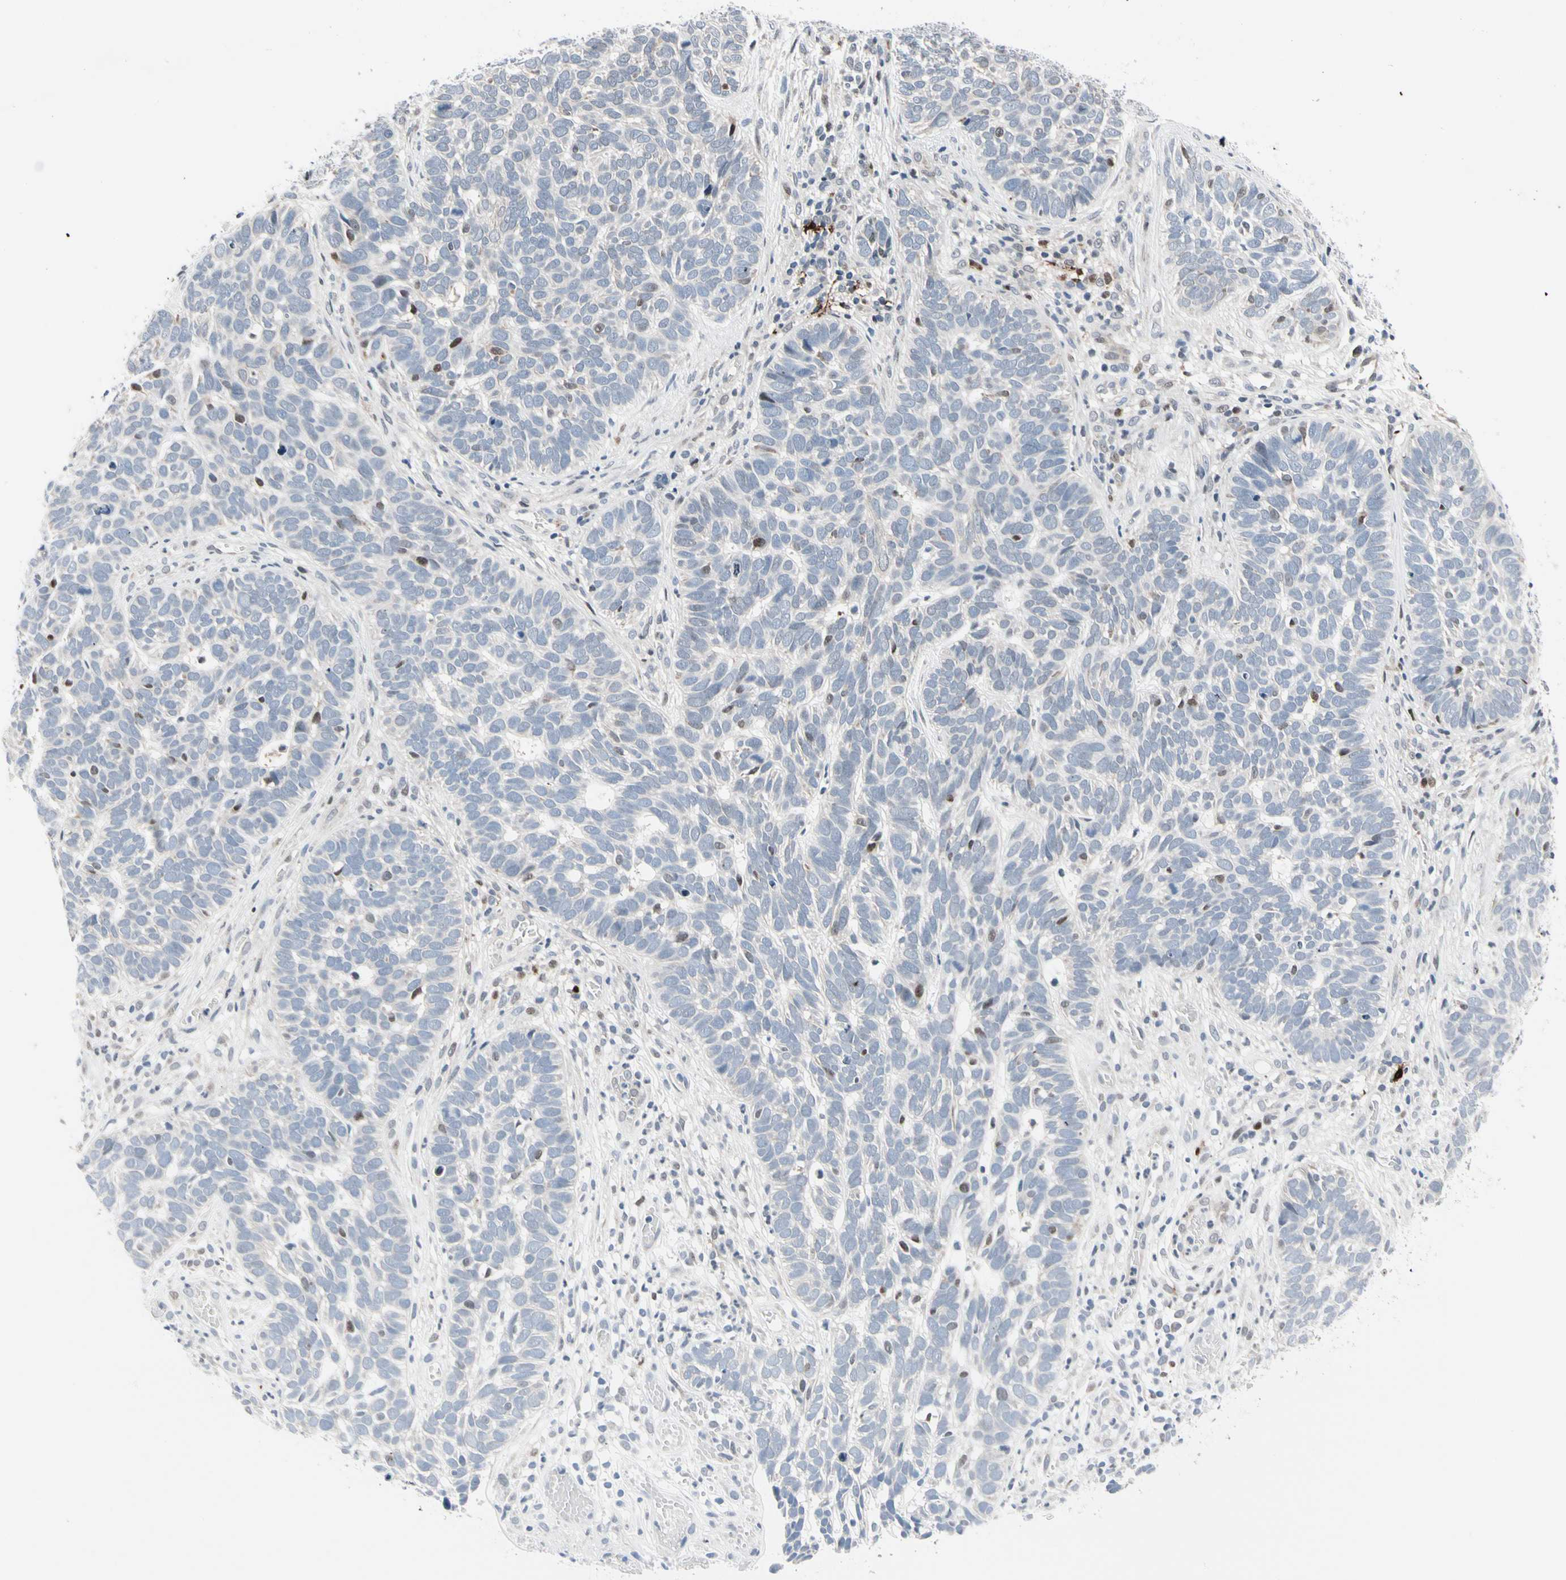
{"staining": {"intensity": "negative", "quantity": "none", "location": "none"}, "tissue": "skin cancer", "cell_type": "Tumor cells", "image_type": "cancer", "snomed": [{"axis": "morphology", "description": "Basal cell carcinoma"}, {"axis": "topography", "description": "Skin"}], "caption": "The micrograph reveals no significant staining in tumor cells of skin cancer (basal cell carcinoma).", "gene": "TXN", "patient": {"sex": "male", "age": 87}}